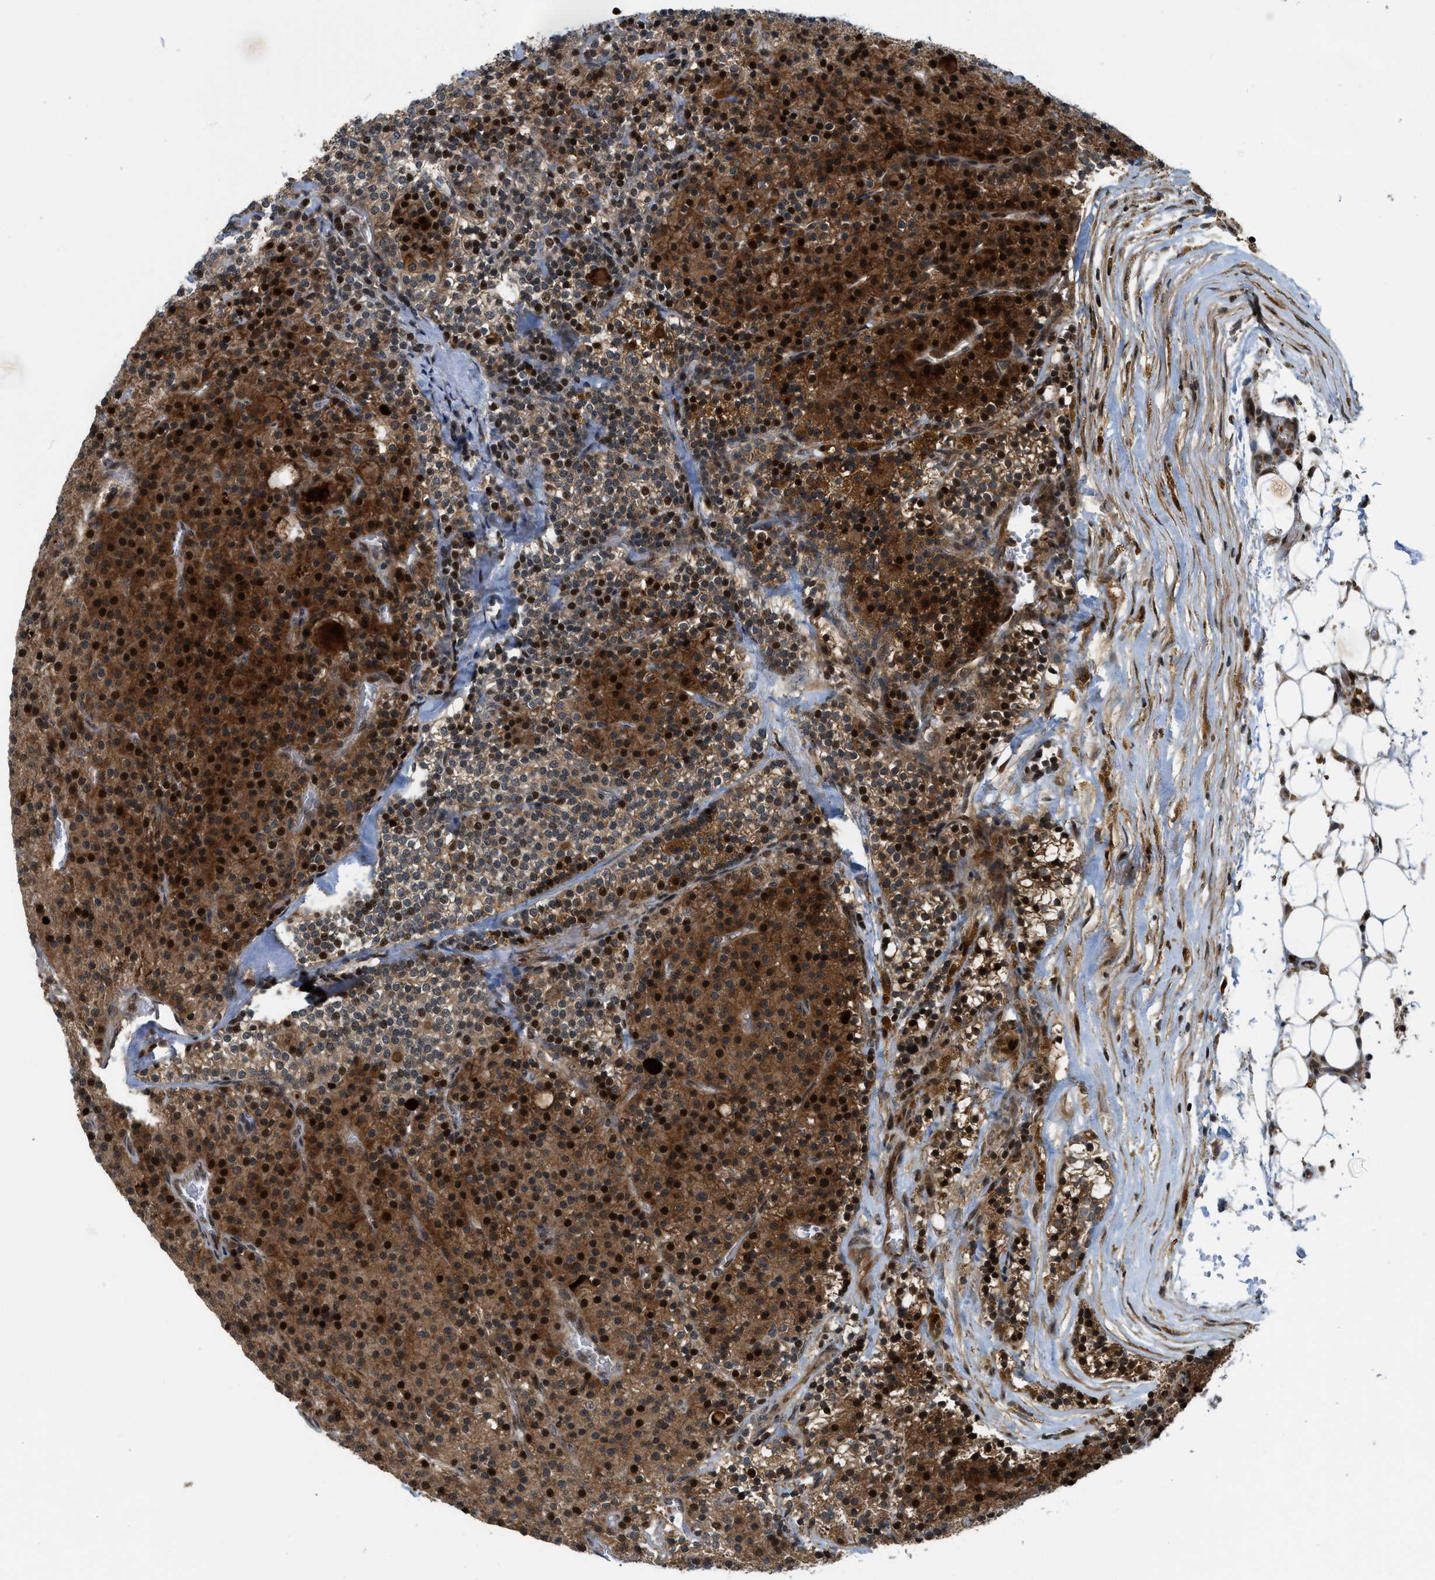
{"staining": {"intensity": "strong", "quantity": ">75%", "location": "cytoplasmic/membranous,nuclear"}, "tissue": "parathyroid gland", "cell_type": "Glandular cells", "image_type": "normal", "snomed": [{"axis": "morphology", "description": "Normal tissue, NOS"}, {"axis": "morphology", "description": "Adenoma, NOS"}, {"axis": "topography", "description": "Parathyroid gland"}], "caption": "A brown stain shows strong cytoplasmic/membranous,nuclear staining of a protein in glandular cells of normal parathyroid gland. The staining was performed using DAB (3,3'-diaminobenzidine) to visualize the protein expression in brown, while the nuclei were stained in blue with hematoxylin (Magnification: 20x).", "gene": "DNAJC28", "patient": {"sex": "male", "age": 75}}